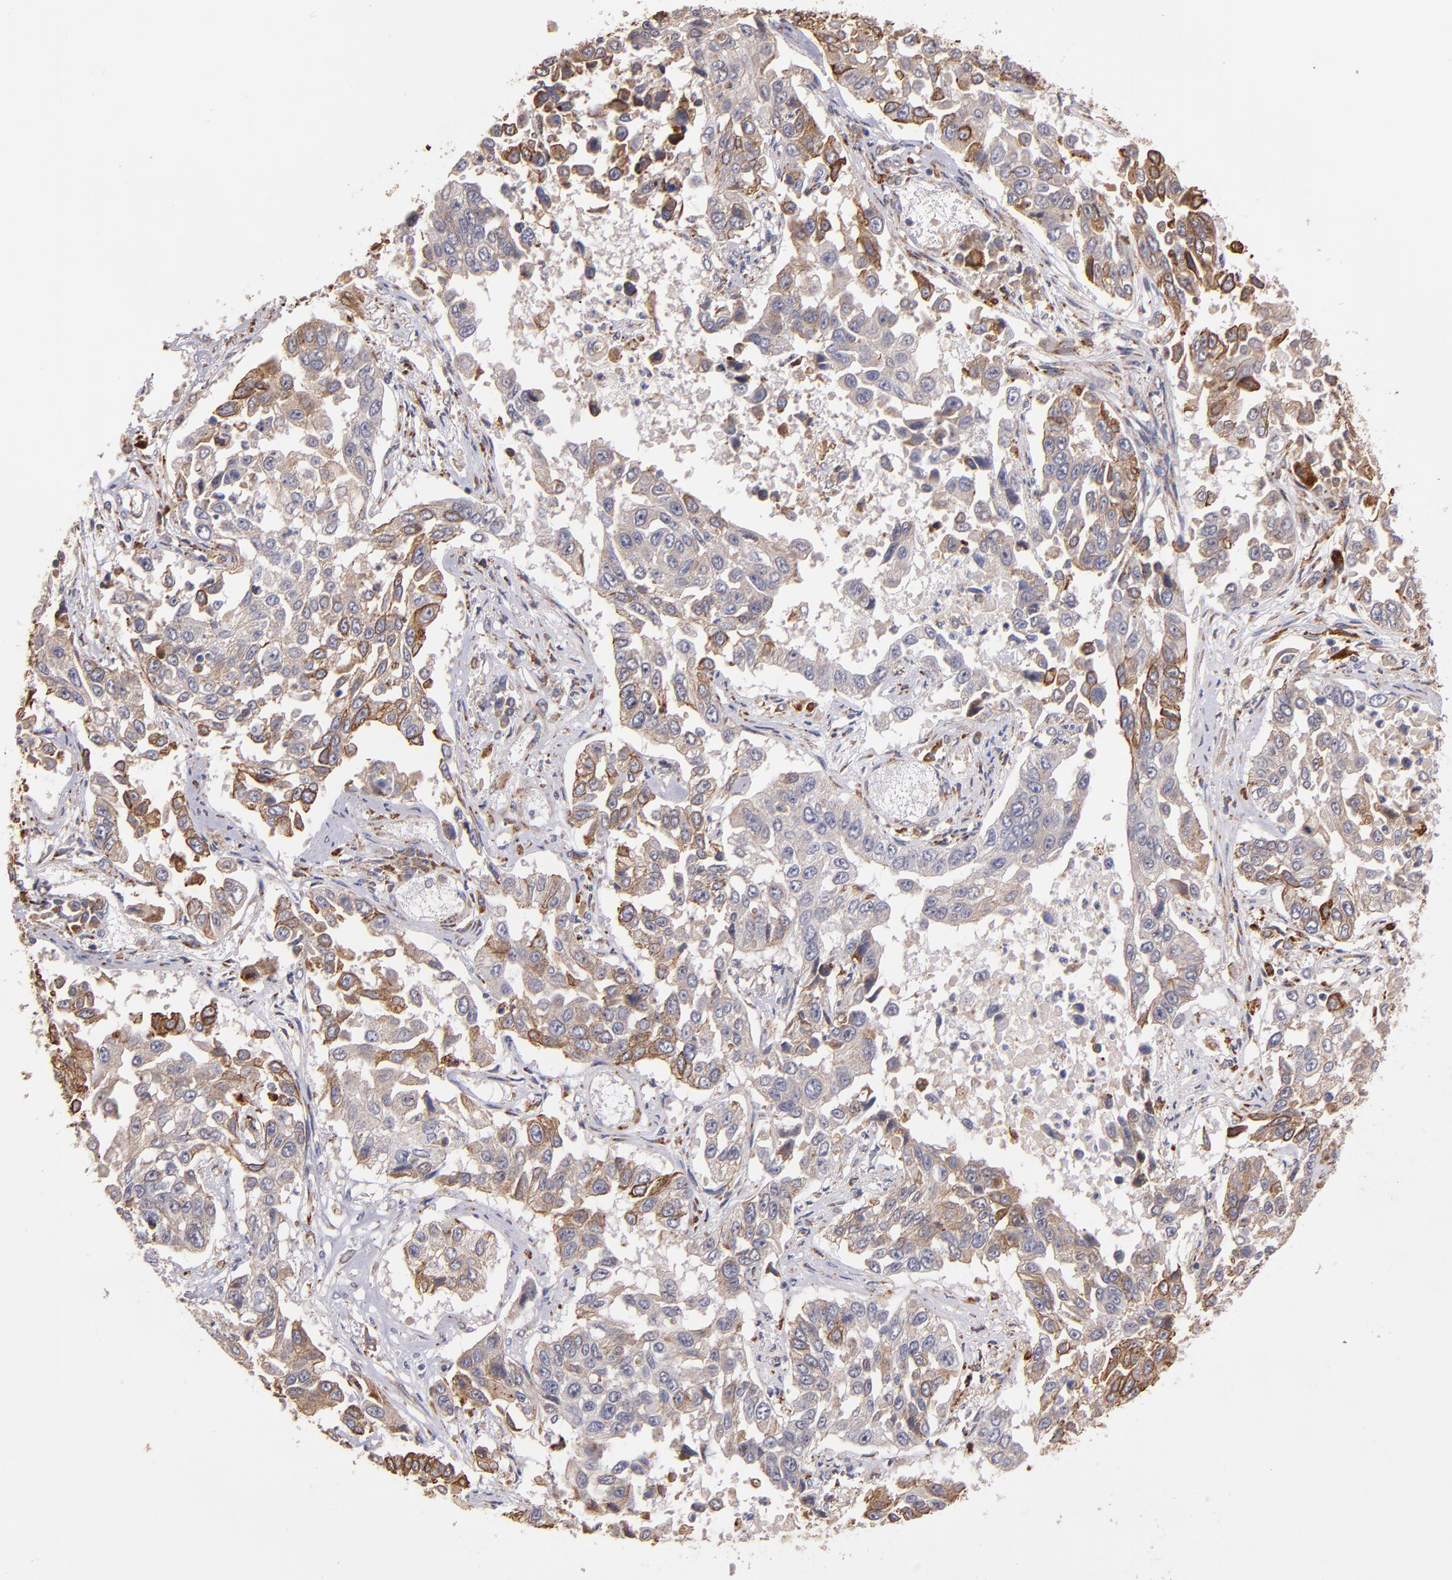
{"staining": {"intensity": "moderate", "quantity": "25%-75%", "location": "cytoplasmic/membranous"}, "tissue": "lung cancer", "cell_type": "Tumor cells", "image_type": "cancer", "snomed": [{"axis": "morphology", "description": "Squamous cell carcinoma, NOS"}, {"axis": "topography", "description": "Lung"}], "caption": "Moderate cytoplasmic/membranous expression is identified in about 25%-75% of tumor cells in squamous cell carcinoma (lung). Nuclei are stained in blue.", "gene": "IFIH1", "patient": {"sex": "male", "age": 71}}